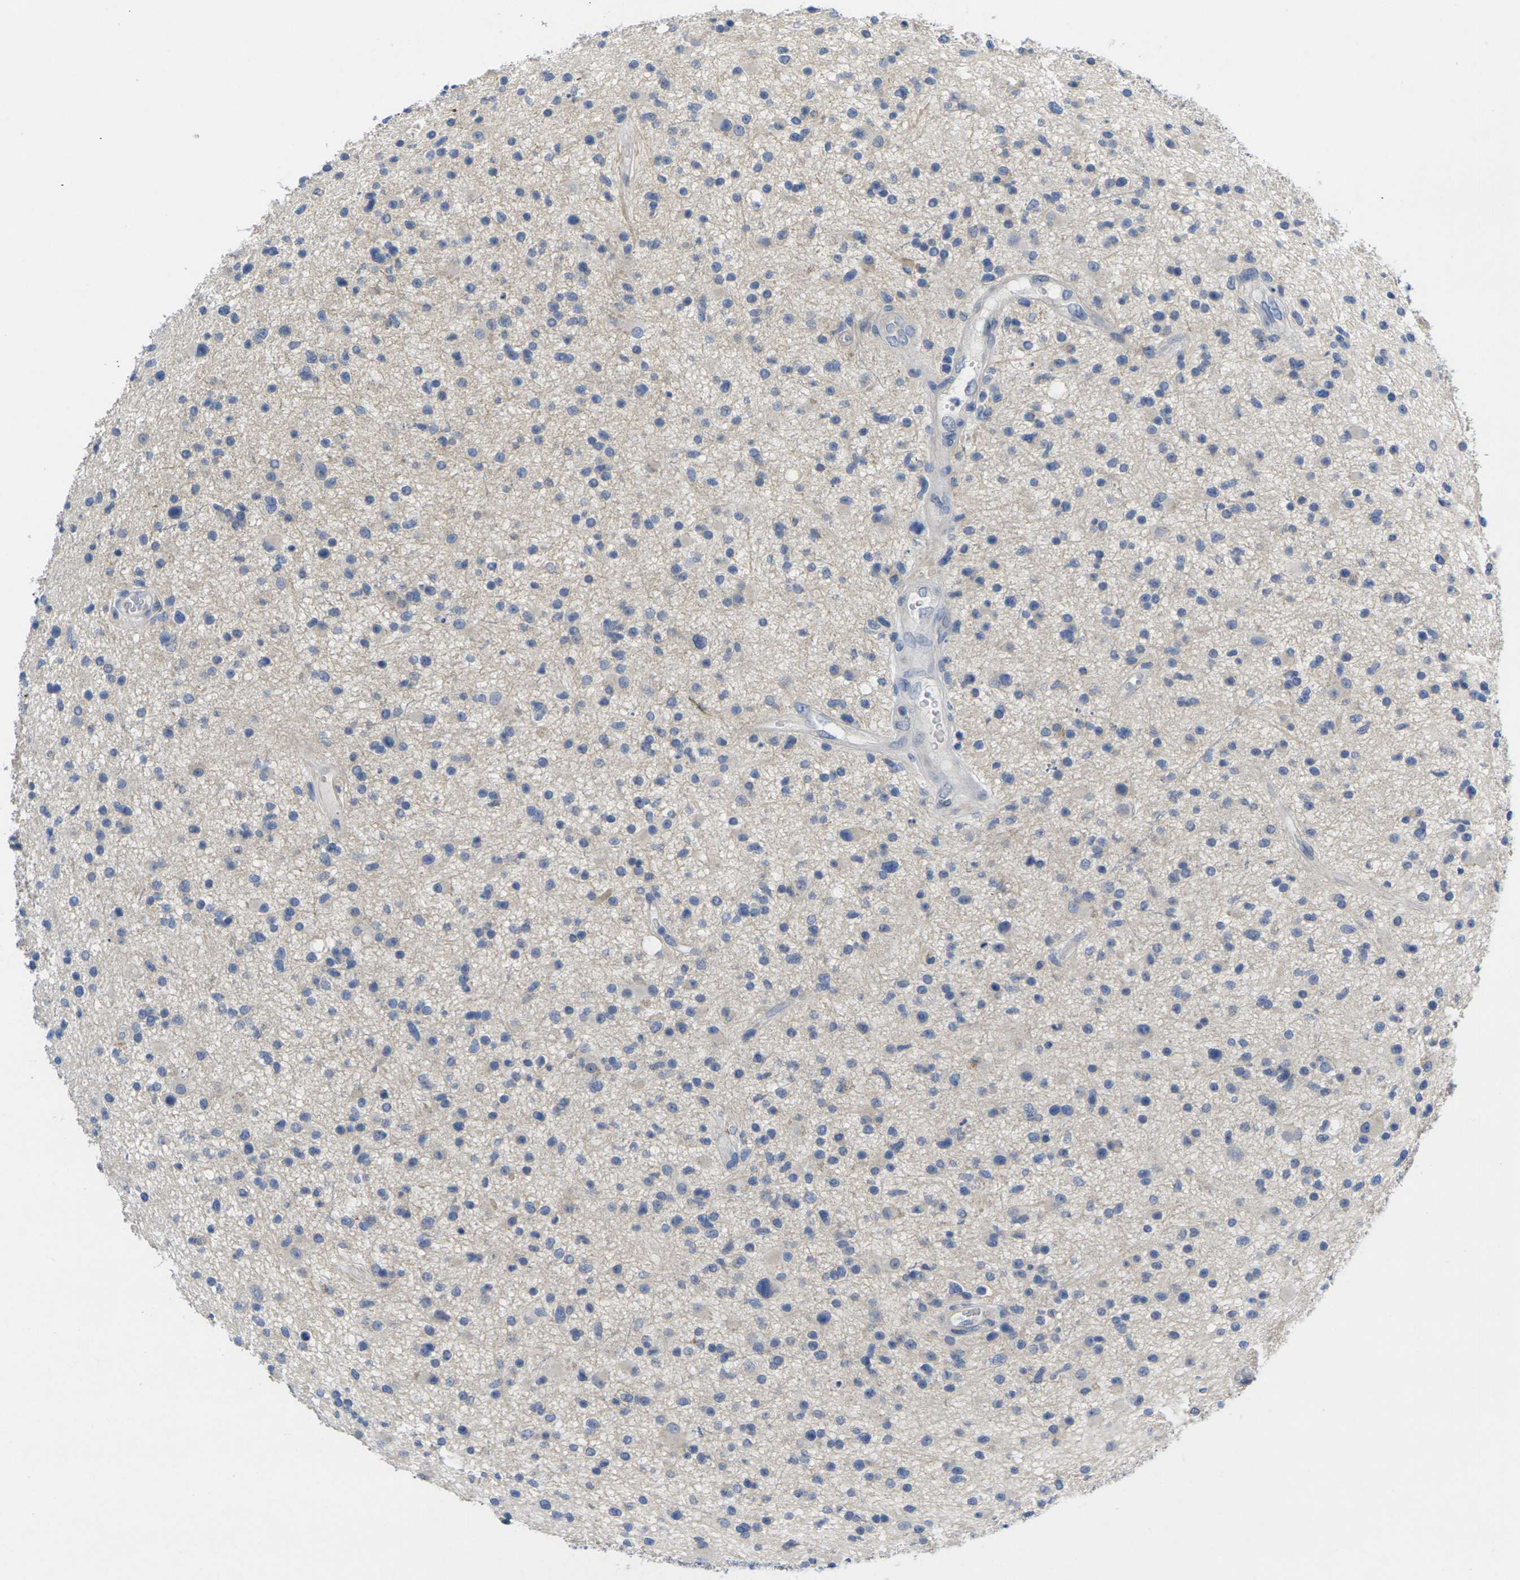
{"staining": {"intensity": "negative", "quantity": "none", "location": "none"}, "tissue": "glioma", "cell_type": "Tumor cells", "image_type": "cancer", "snomed": [{"axis": "morphology", "description": "Glioma, malignant, High grade"}, {"axis": "topography", "description": "Brain"}], "caption": "A photomicrograph of human glioma is negative for staining in tumor cells.", "gene": "TNNI3", "patient": {"sex": "male", "age": 33}}